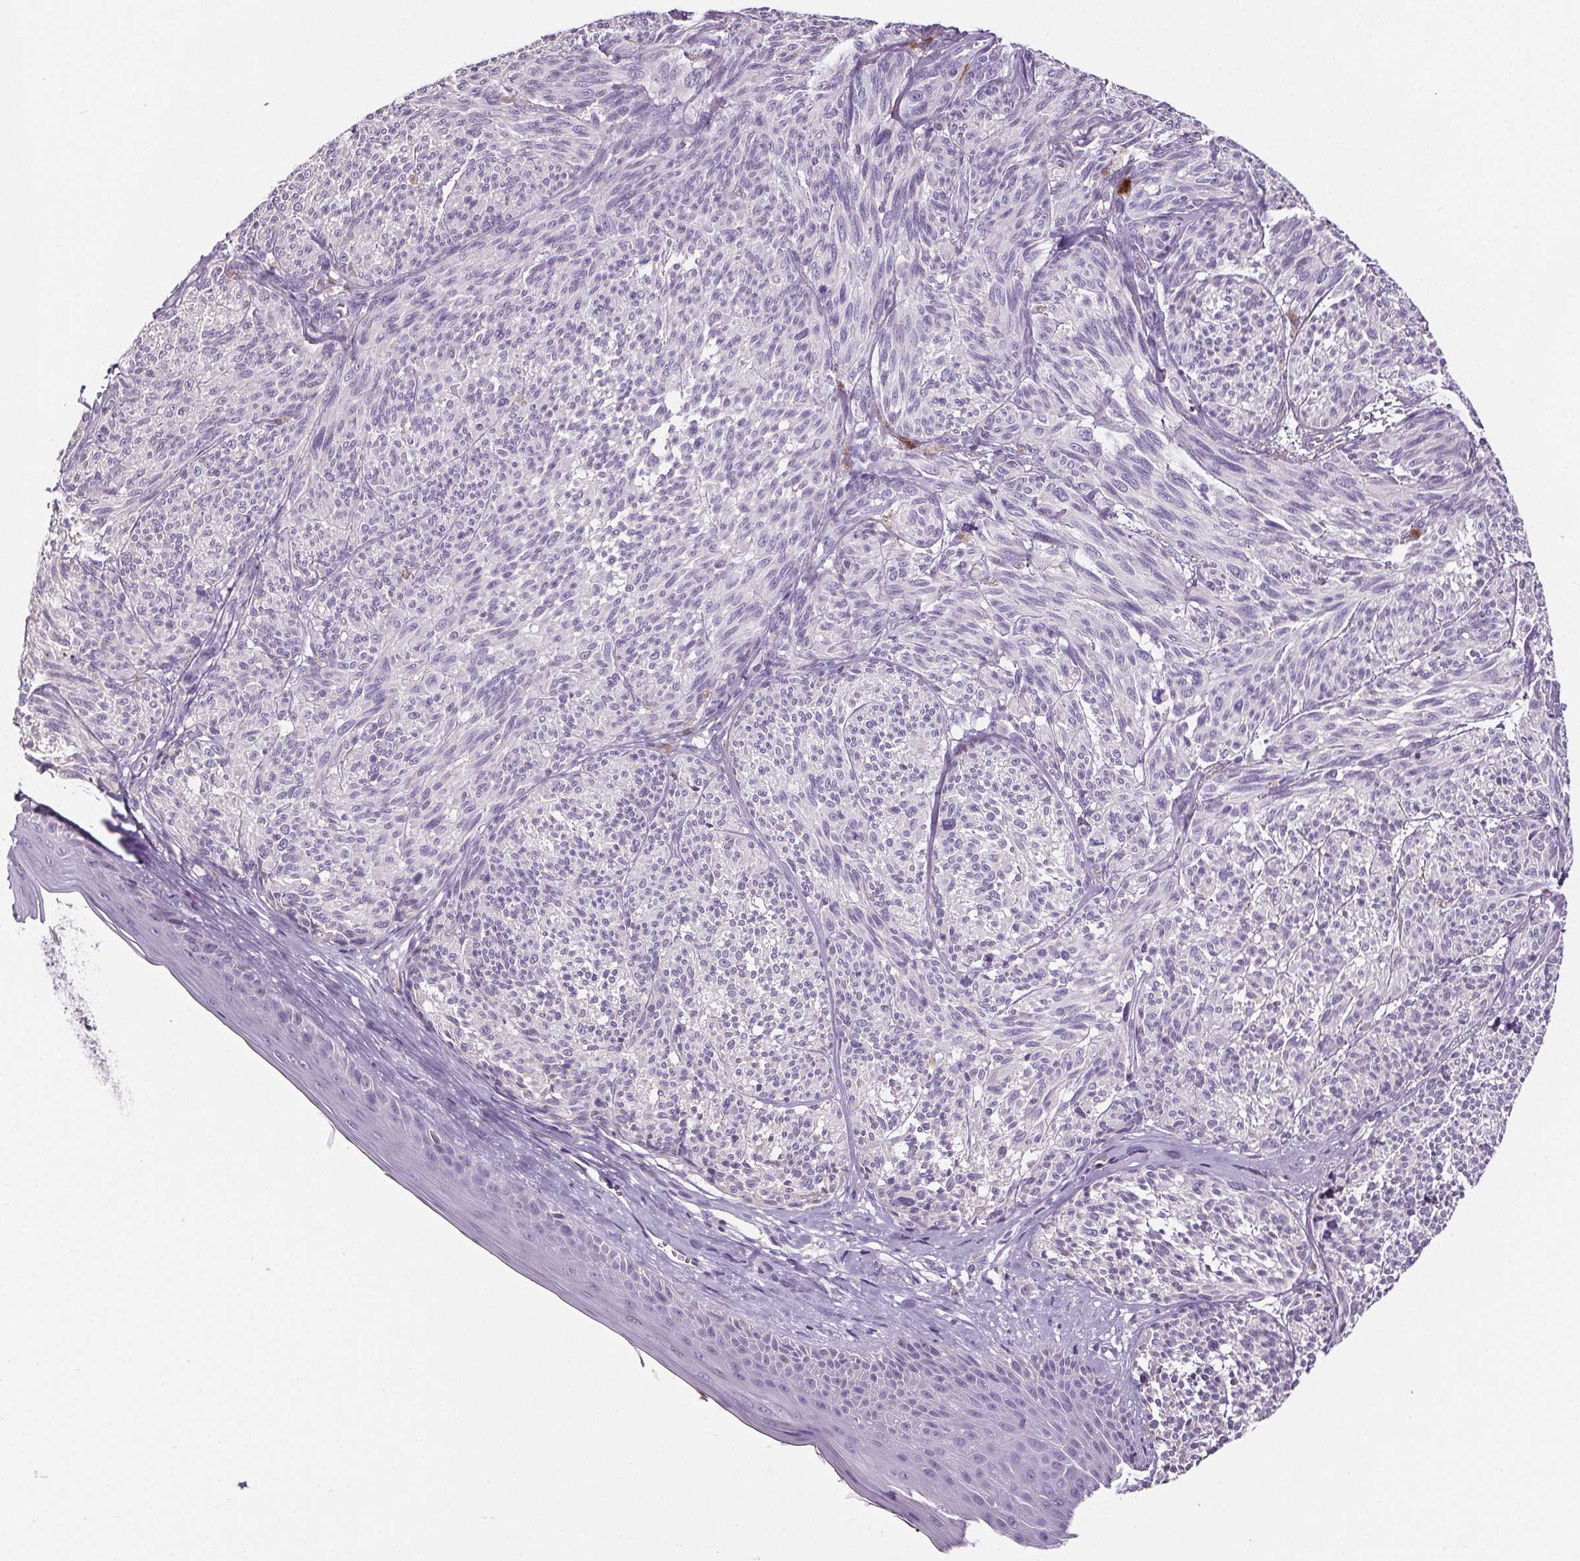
{"staining": {"intensity": "negative", "quantity": "none", "location": "none"}, "tissue": "melanoma", "cell_type": "Tumor cells", "image_type": "cancer", "snomed": [{"axis": "morphology", "description": "Malignant melanoma, NOS"}, {"axis": "topography", "description": "Skin"}], "caption": "An IHC image of malignant melanoma is shown. There is no staining in tumor cells of malignant melanoma. Nuclei are stained in blue.", "gene": "CD5L", "patient": {"sex": "male", "age": 79}}